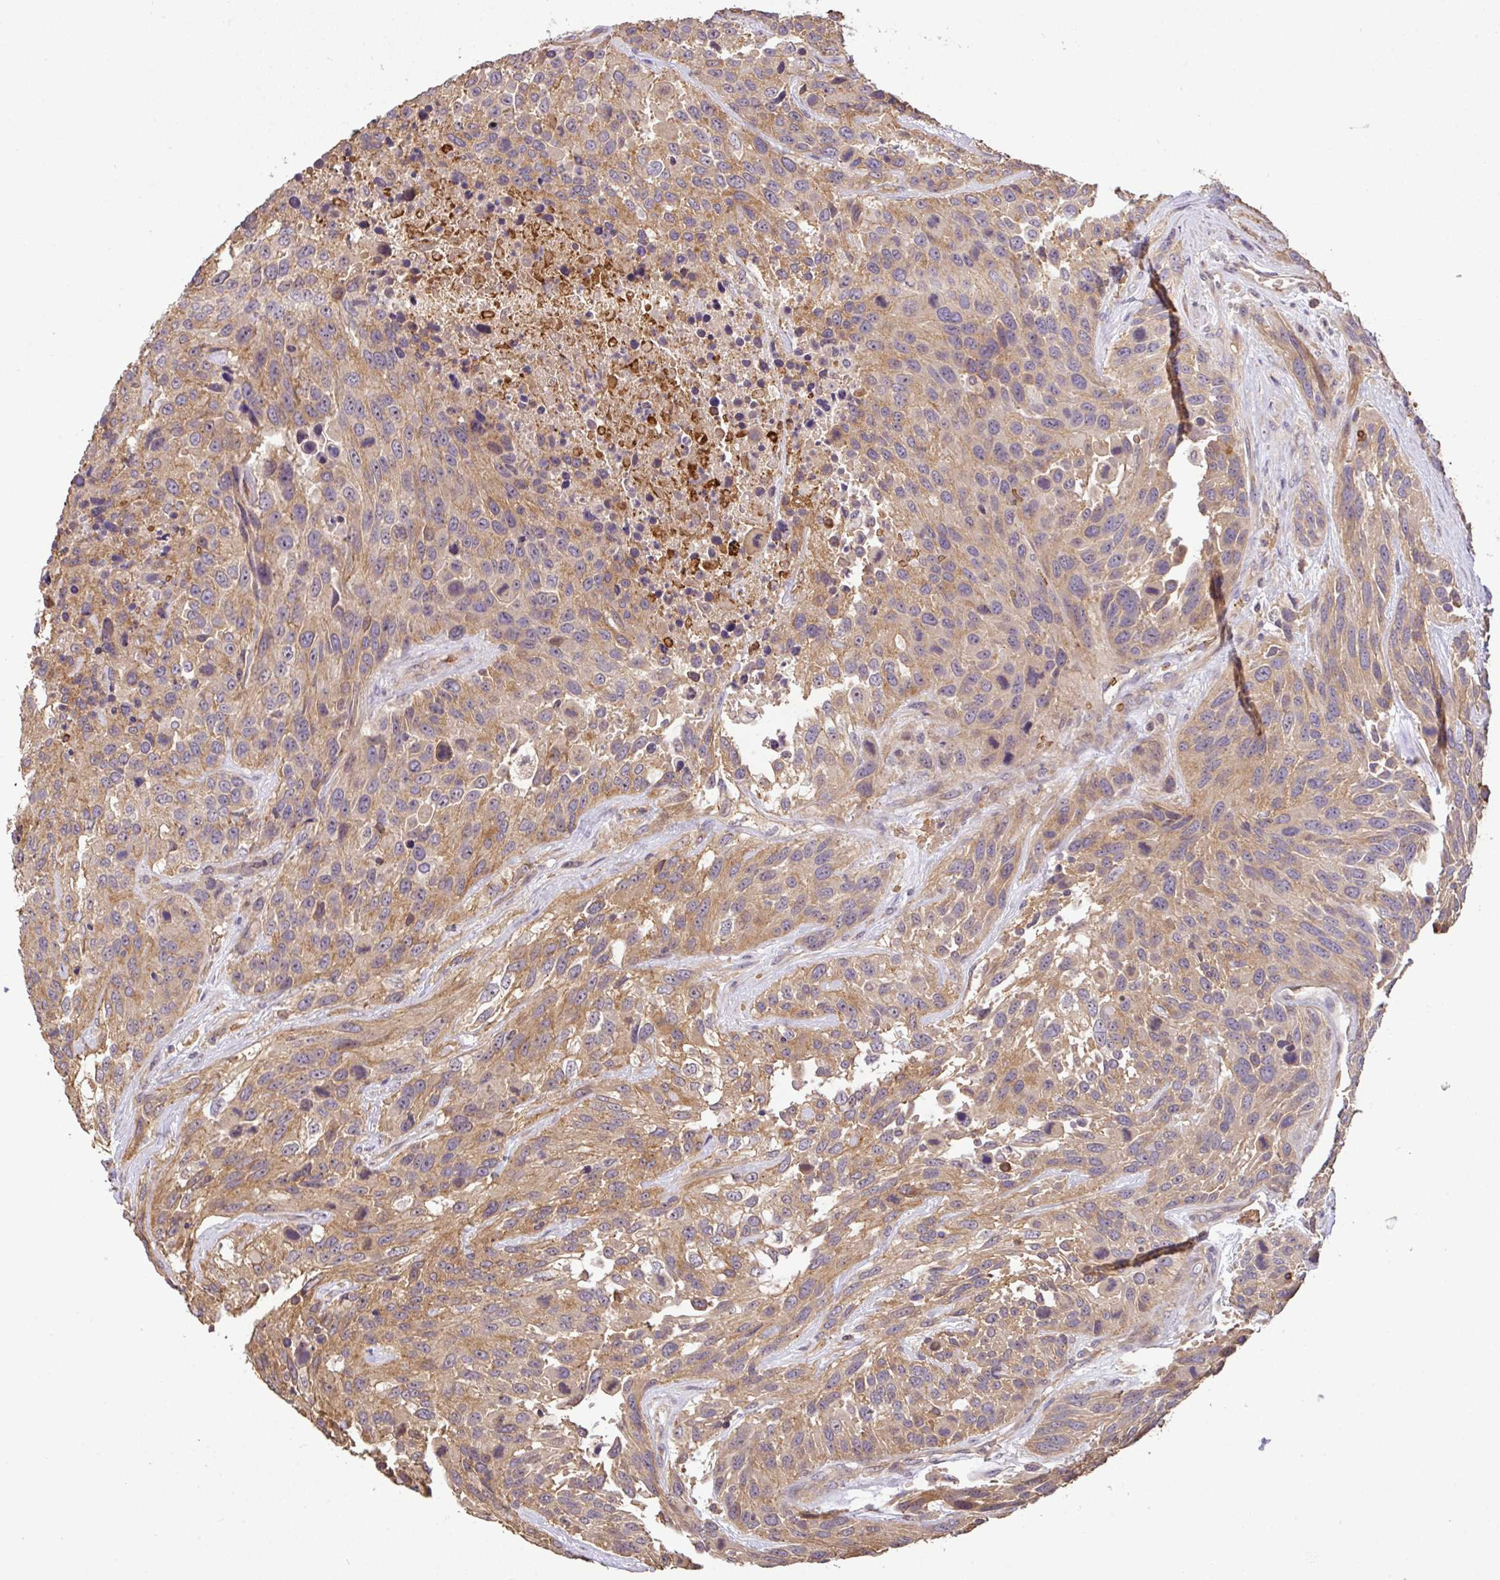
{"staining": {"intensity": "moderate", "quantity": "25%-75%", "location": "cytoplasmic/membranous"}, "tissue": "urothelial cancer", "cell_type": "Tumor cells", "image_type": "cancer", "snomed": [{"axis": "morphology", "description": "Urothelial carcinoma, High grade"}, {"axis": "topography", "description": "Urinary bladder"}], "caption": "Immunohistochemistry (IHC) histopathology image of urothelial cancer stained for a protein (brown), which demonstrates medium levels of moderate cytoplasmic/membranous staining in about 25%-75% of tumor cells.", "gene": "C1QTNF9B", "patient": {"sex": "female", "age": 70}}